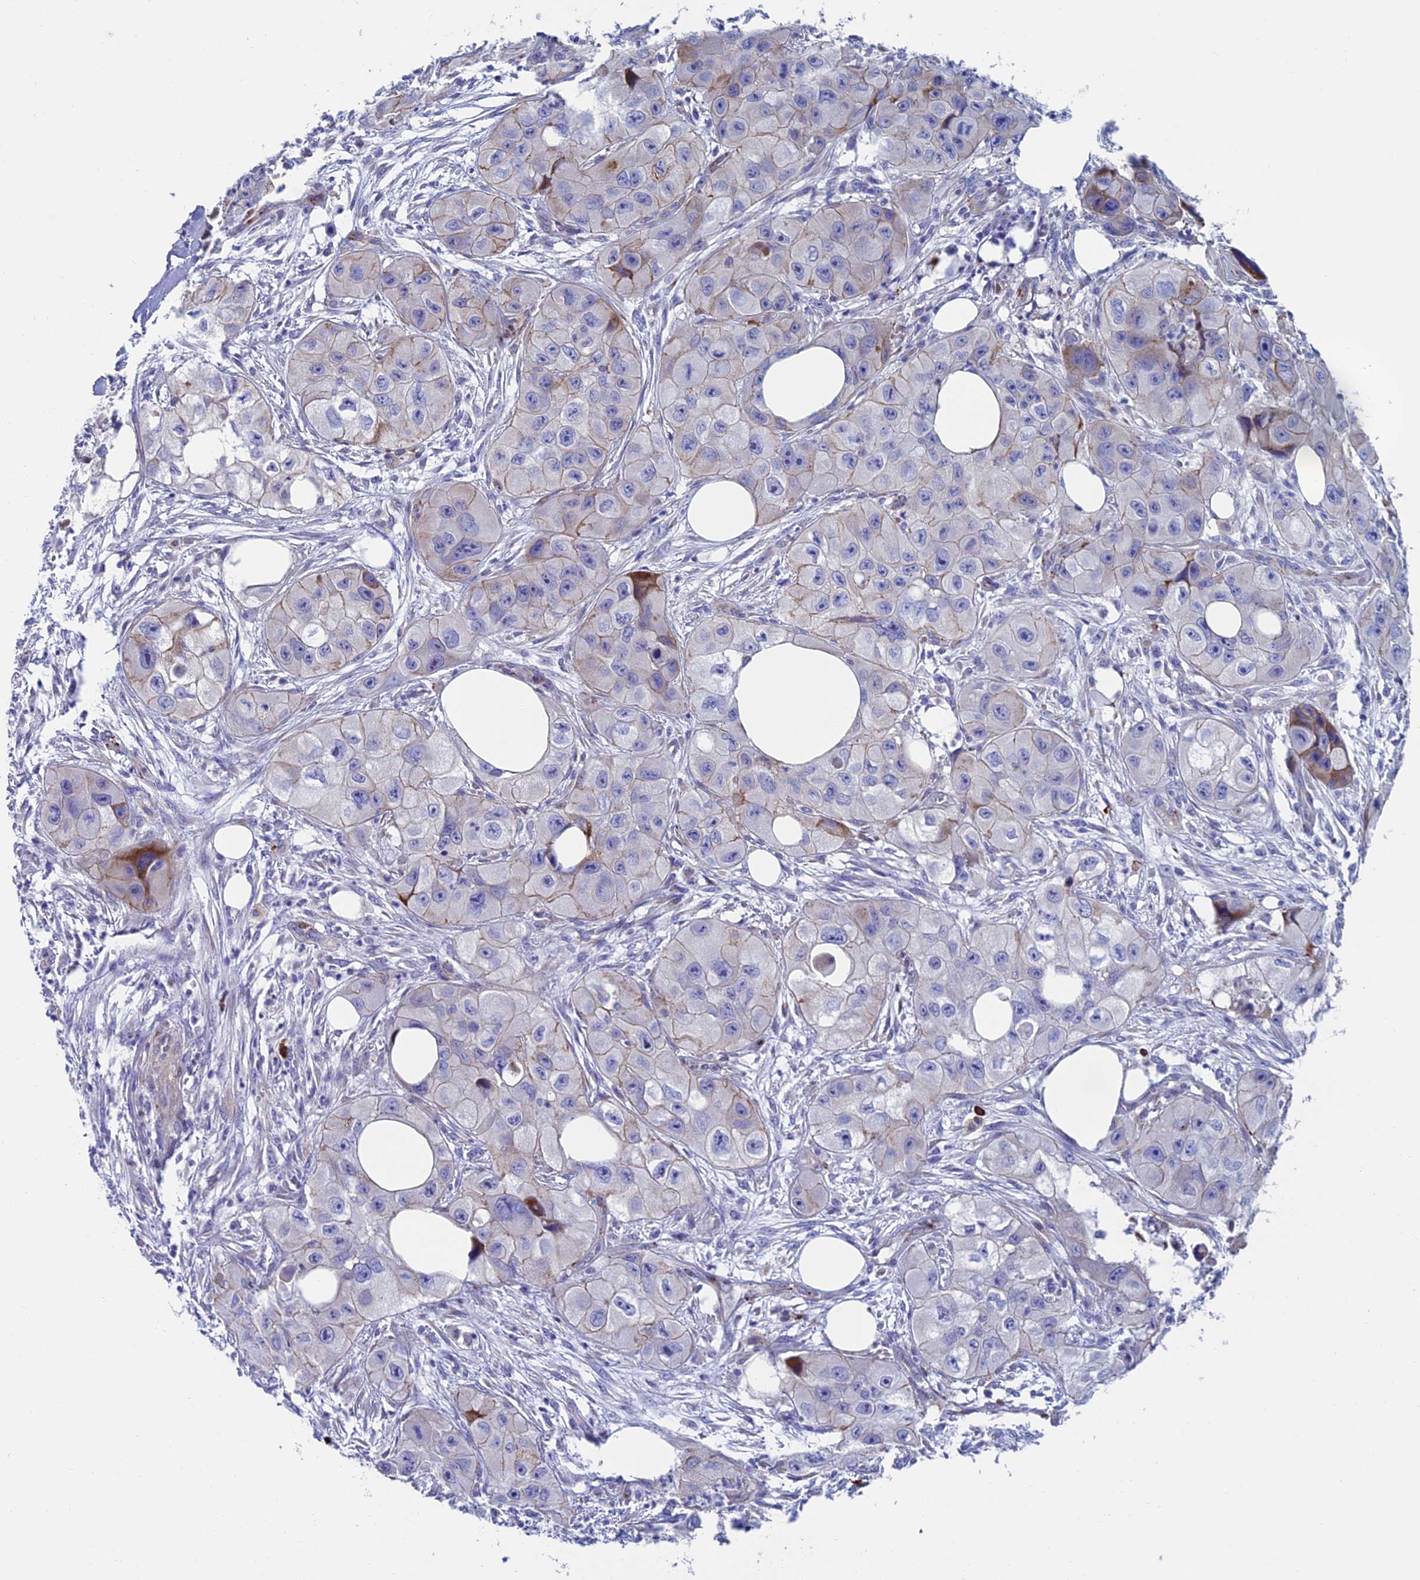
{"staining": {"intensity": "weak", "quantity": "<25%", "location": "cytoplasmic/membranous"}, "tissue": "skin cancer", "cell_type": "Tumor cells", "image_type": "cancer", "snomed": [{"axis": "morphology", "description": "Squamous cell carcinoma, NOS"}, {"axis": "topography", "description": "Skin"}, {"axis": "topography", "description": "Subcutis"}], "caption": "High power microscopy image of an IHC image of skin squamous cell carcinoma, revealing no significant positivity in tumor cells. The staining is performed using DAB (3,3'-diaminobenzidine) brown chromogen with nuclei counter-stained in using hematoxylin.", "gene": "MACIR", "patient": {"sex": "male", "age": 73}}